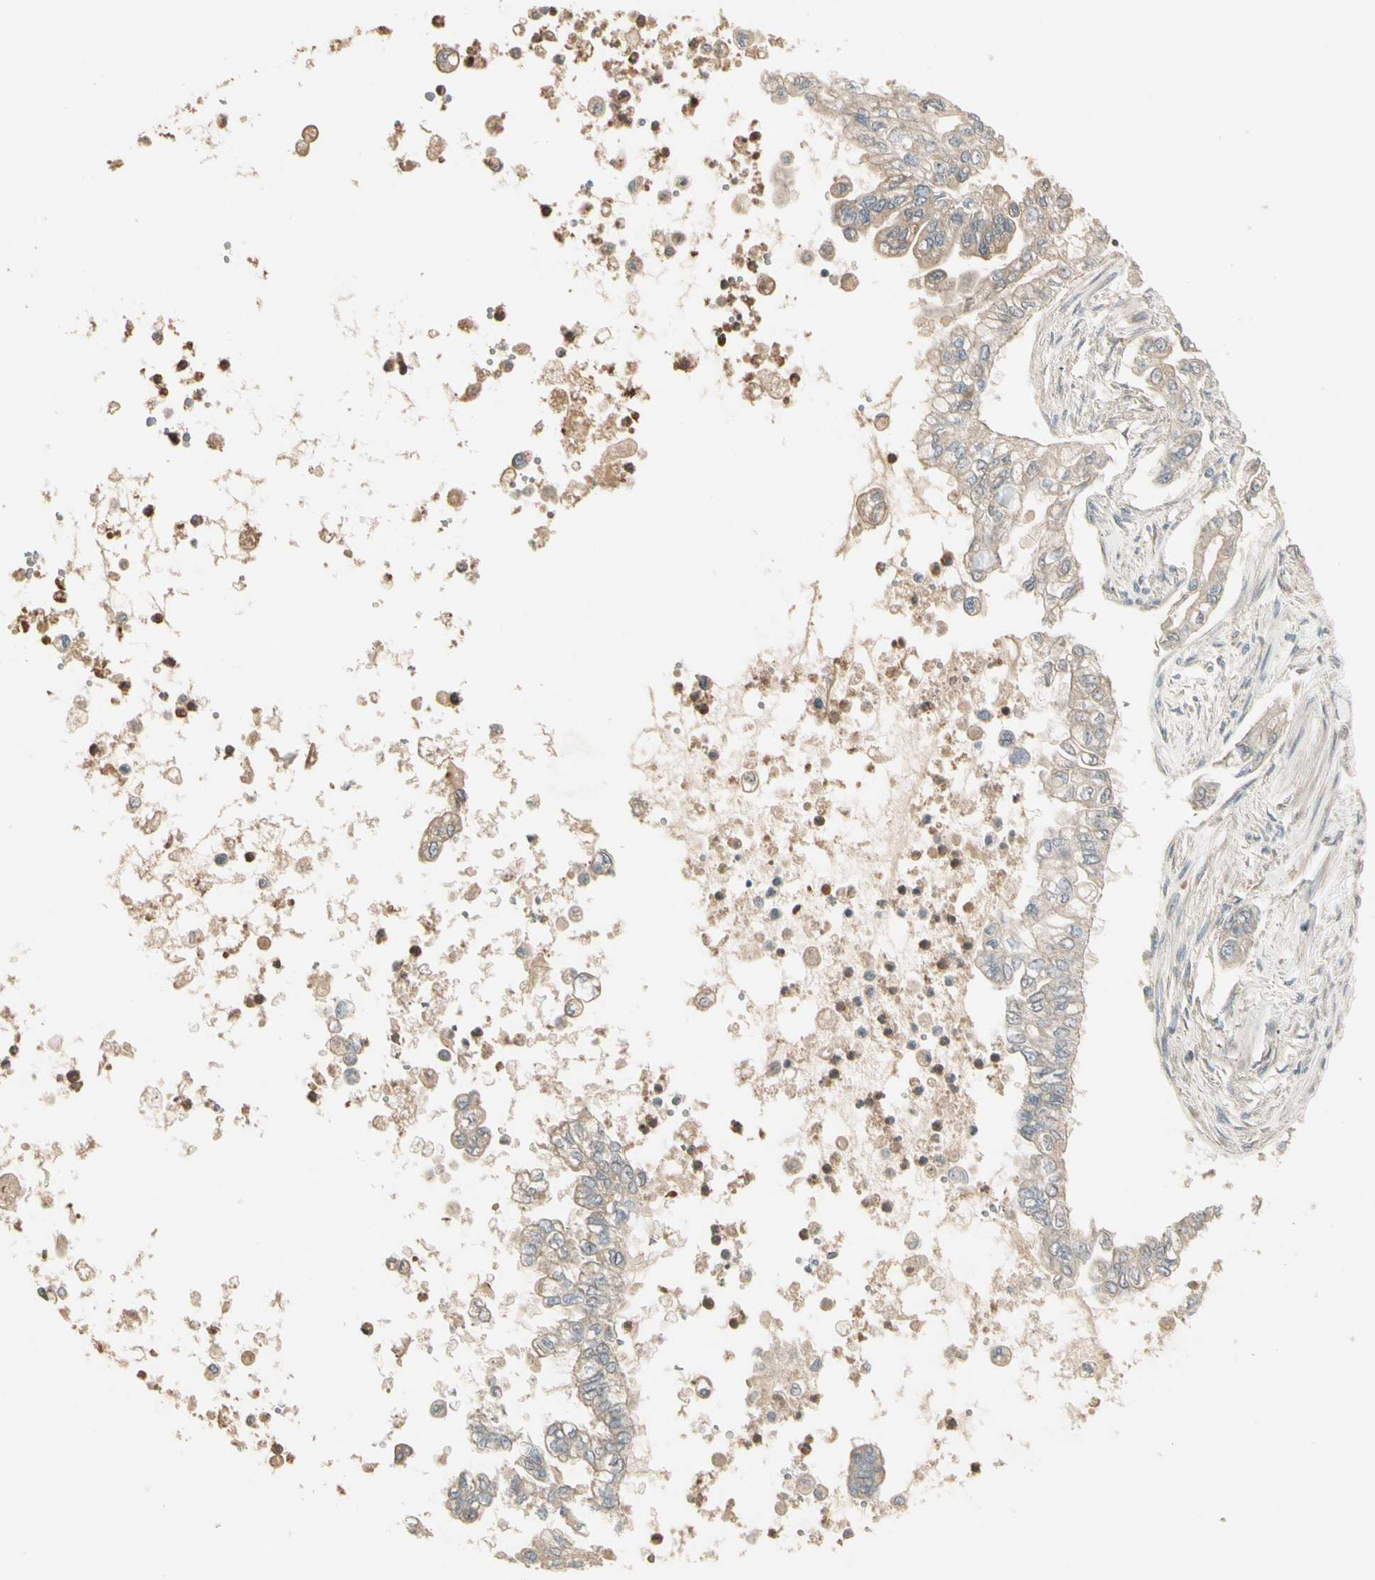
{"staining": {"intensity": "weak", "quantity": ">75%", "location": "cytoplasmic/membranous"}, "tissue": "pancreatic cancer", "cell_type": "Tumor cells", "image_type": "cancer", "snomed": [{"axis": "morphology", "description": "Normal tissue, NOS"}, {"axis": "topography", "description": "Pancreas"}], "caption": "The image shows a brown stain indicating the presence of a protein in the cytoplasmic/membranous of tumor cells in pancreatic cancer. (DAB (3,3'-diaminobenzidine) IHC with brightfield microscopy, high magnification).", "gene": "TNFRSF21", "patient": {"sex": "male", "age": 42}}